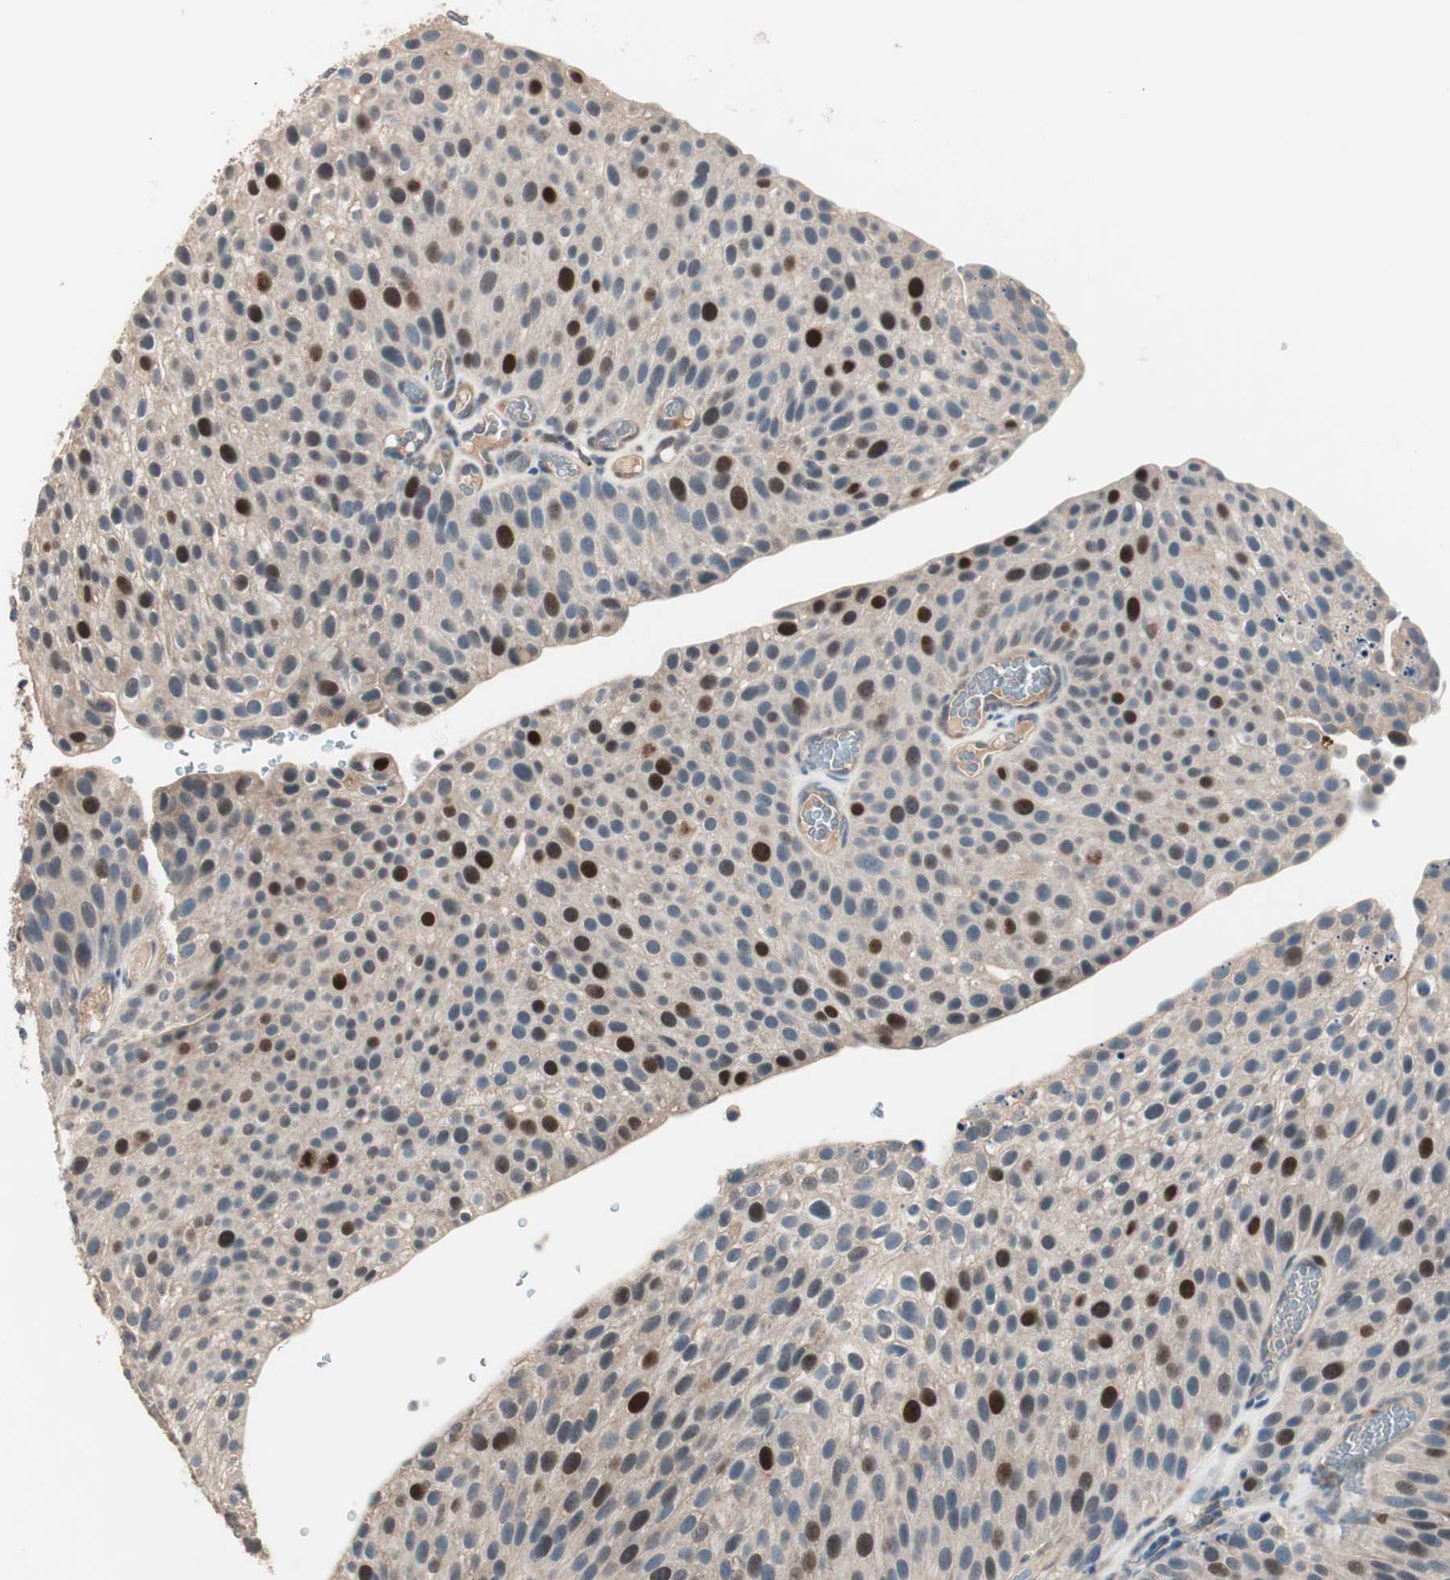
{"staining": {"intensity": "strong", "quantity": "25%-75%", "location": "cytoplasmic/membranous,nuclear"}, "tissue": "urothelial cancer", "cell_type": "Tumor cells", "image_type": "cancer", "snomed": [{"axis": "morphology", "description": "Urothelial carcinoma, Low grade"}, {"axis": "topography", "description": "Smooth muscle"}, {"axis": "topography", "description": "Urinary bladder"}], "caption": "Human low-grade urothelial carcinoma stained with a brown dye shows strong cytoplasmic/membranous and nuclear positive expression in about 25%-75% of tumor cells.", "gene": "NFRKB", "patient": {"sex": "male", "age": 60}}